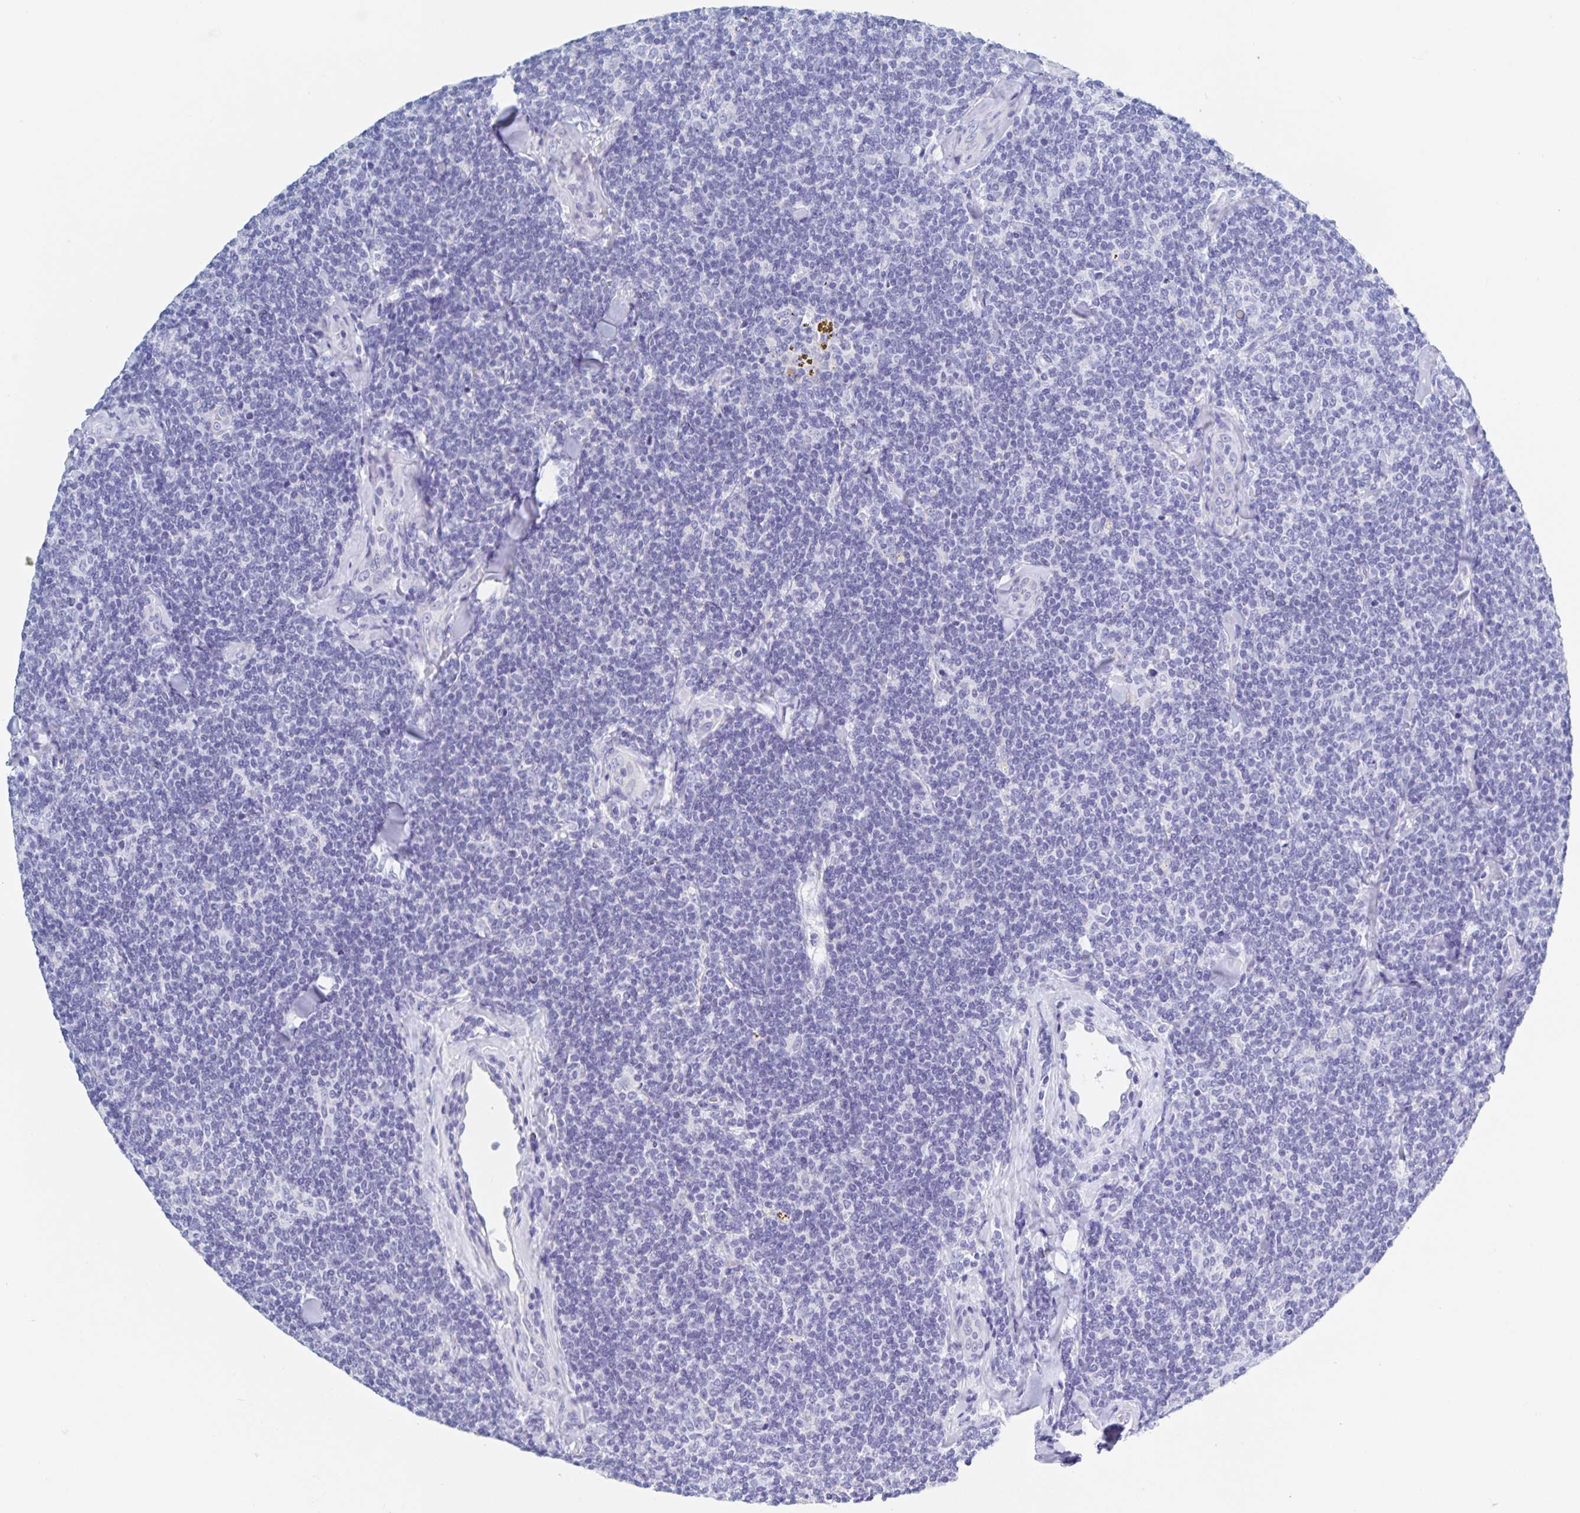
{"staining": {"intensity": "negative", "quantity": "none", "location": "none"}, "tissue": "lymphoma", "cell_type": "Tumor cells", "image_type": "cancer", "snomed": [{"axis": "morphology", "description": "Malignant lymphoma, non-Hodgkin's type, Low grade"}, {"axis": "topography", "description": "Lymph node"}], "caption": "Immunohistochemical staining of malignant lymphoma, non-Hodgkin's type (low-grade) demonstrates no significant positivity in tumor cells.", "gene": "DMBT1", "patient": {"sex": "female", "age": 56}}